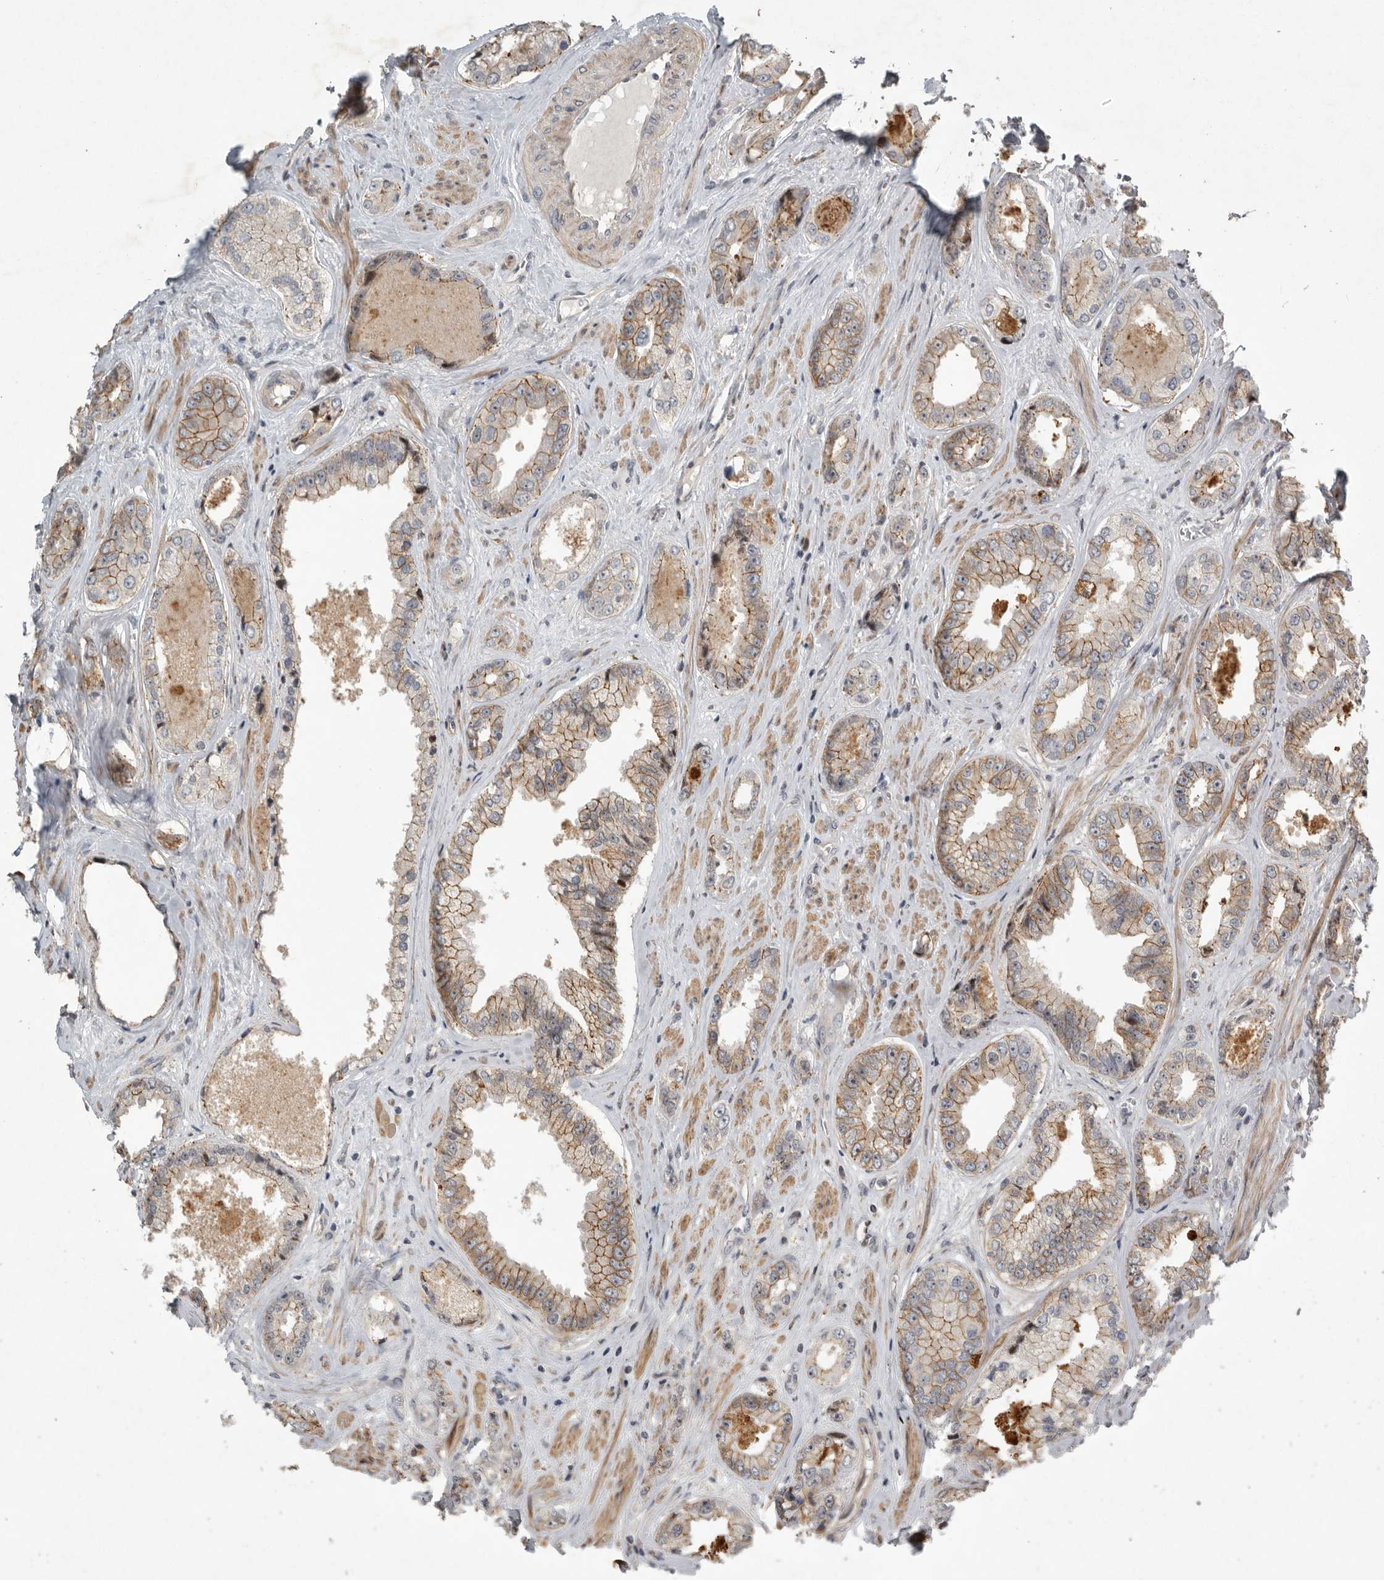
{"staining": {"intensity": "moderate", "quantity": ">75%", "location": "cytoplasmic/membranous"}, "tissue": "prostate cancer", "cell_type": "Tumor cells", "image_type": "cancer", "snomed": [{"axis": "morphology", "description": "Adenocarcinoma, High grade"}, {"axis": "topography", "description": "Prostate"}], "caption": "An immunohistochemistry (IHC) image of tumor tissue is shown. Protein staining in brown labels moderate cytoplasmic/membranous positivity in prostate cancer within tumor cells.", "gene": "MPDZ", "patient": {"sex": "male", "age": 61}}